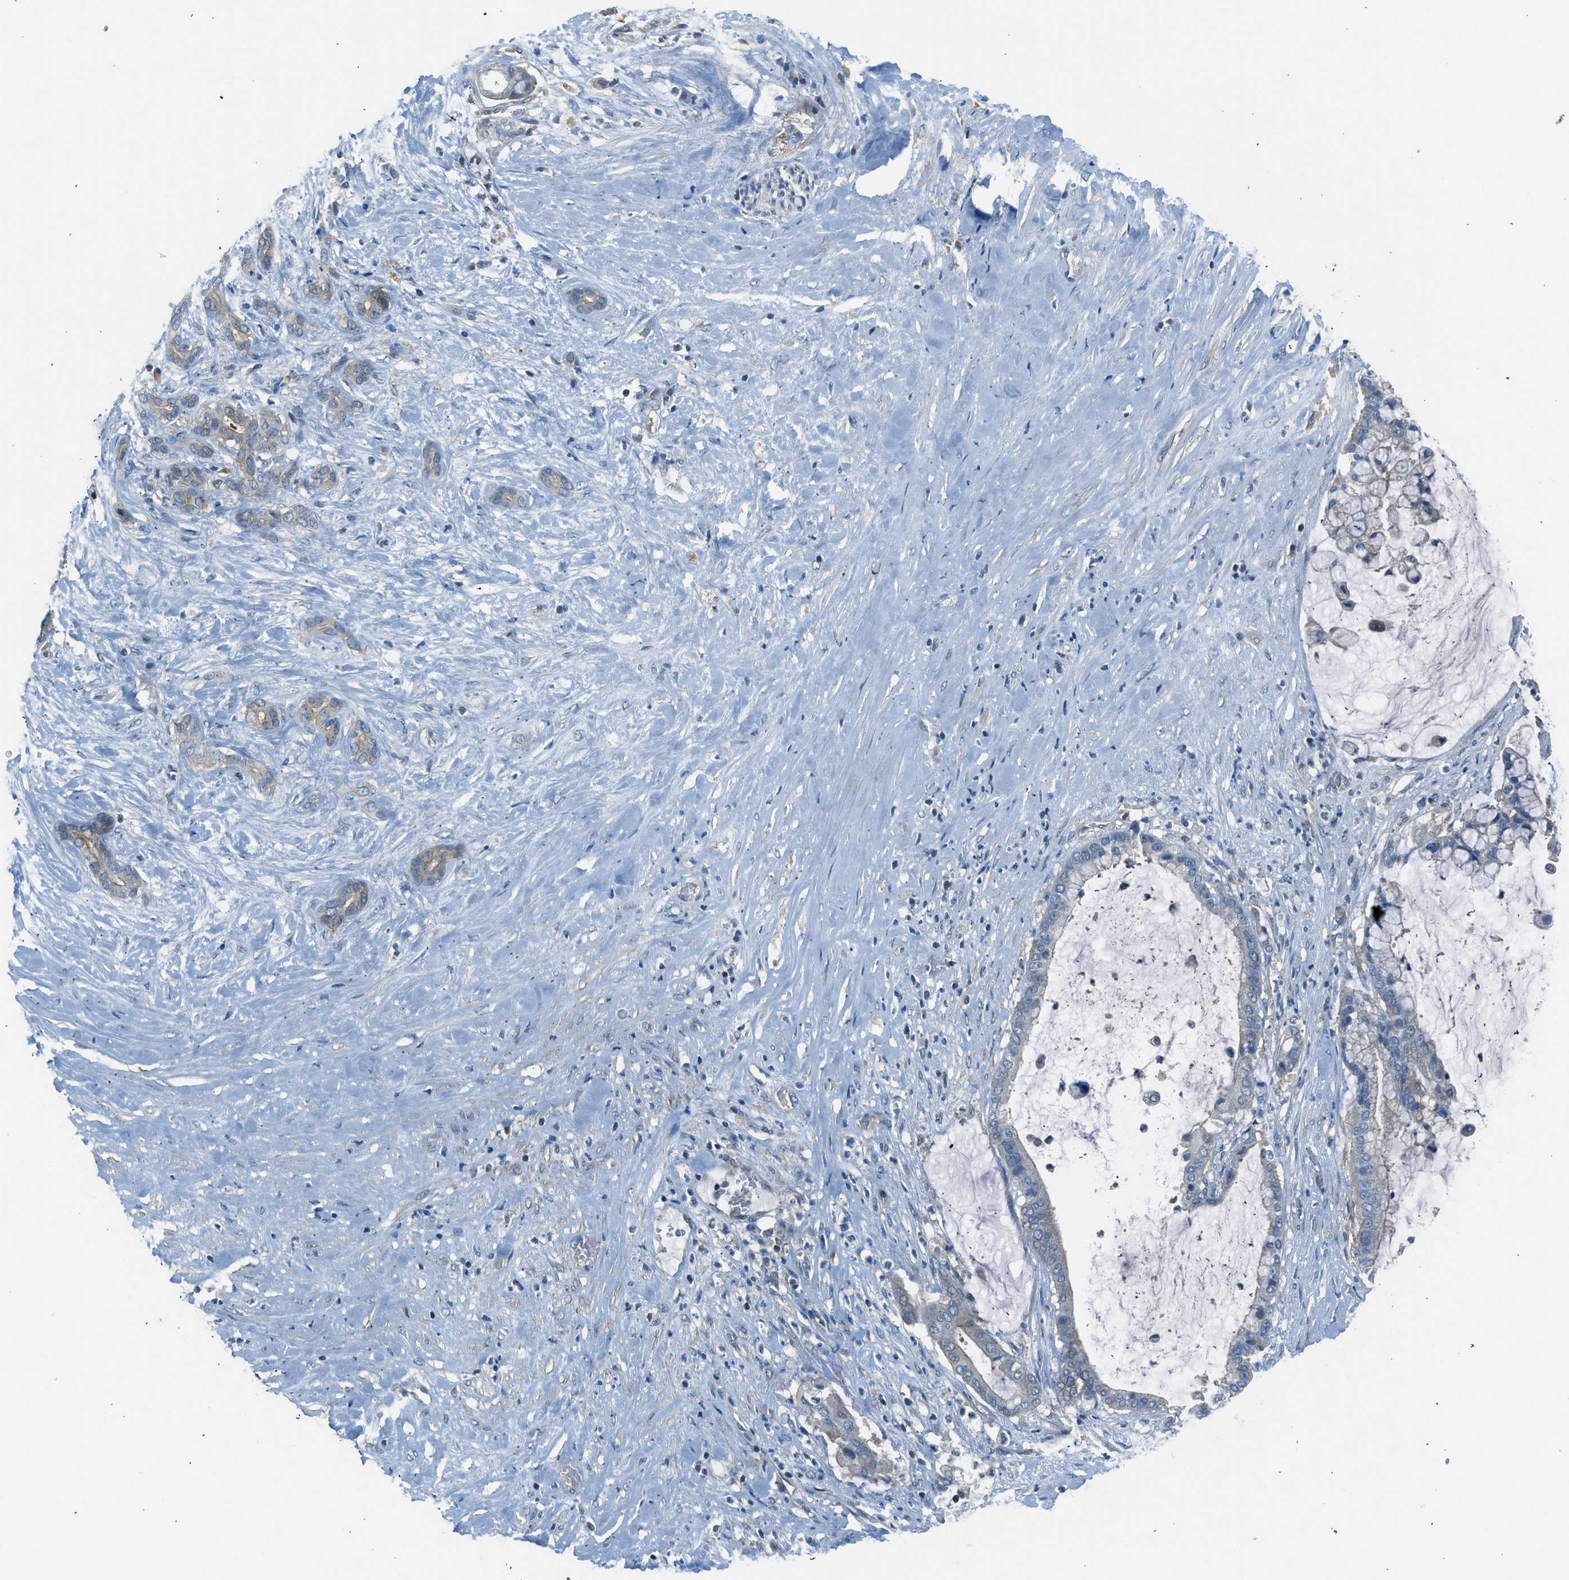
{"staining": {"intensity": "weak", "quantity": "<25%", "location": "cytoplasmic/membranous"}, "tissue": "pancreatic cancer", "cell_type": "Tumor cells", "image_type": "cancer", "snomed": [{"axis": "morphology", "description": "Adenocarcinoma, NOS"}, {"axis": "topography", "description": "Pancreas"}], "caption": "Immunohistochemical staining of pancreatic adenocarcinoma reveals no significant expression in tumor cells.", "gene": "LMLN", "patient": {"sex": "male", "age": 41}}